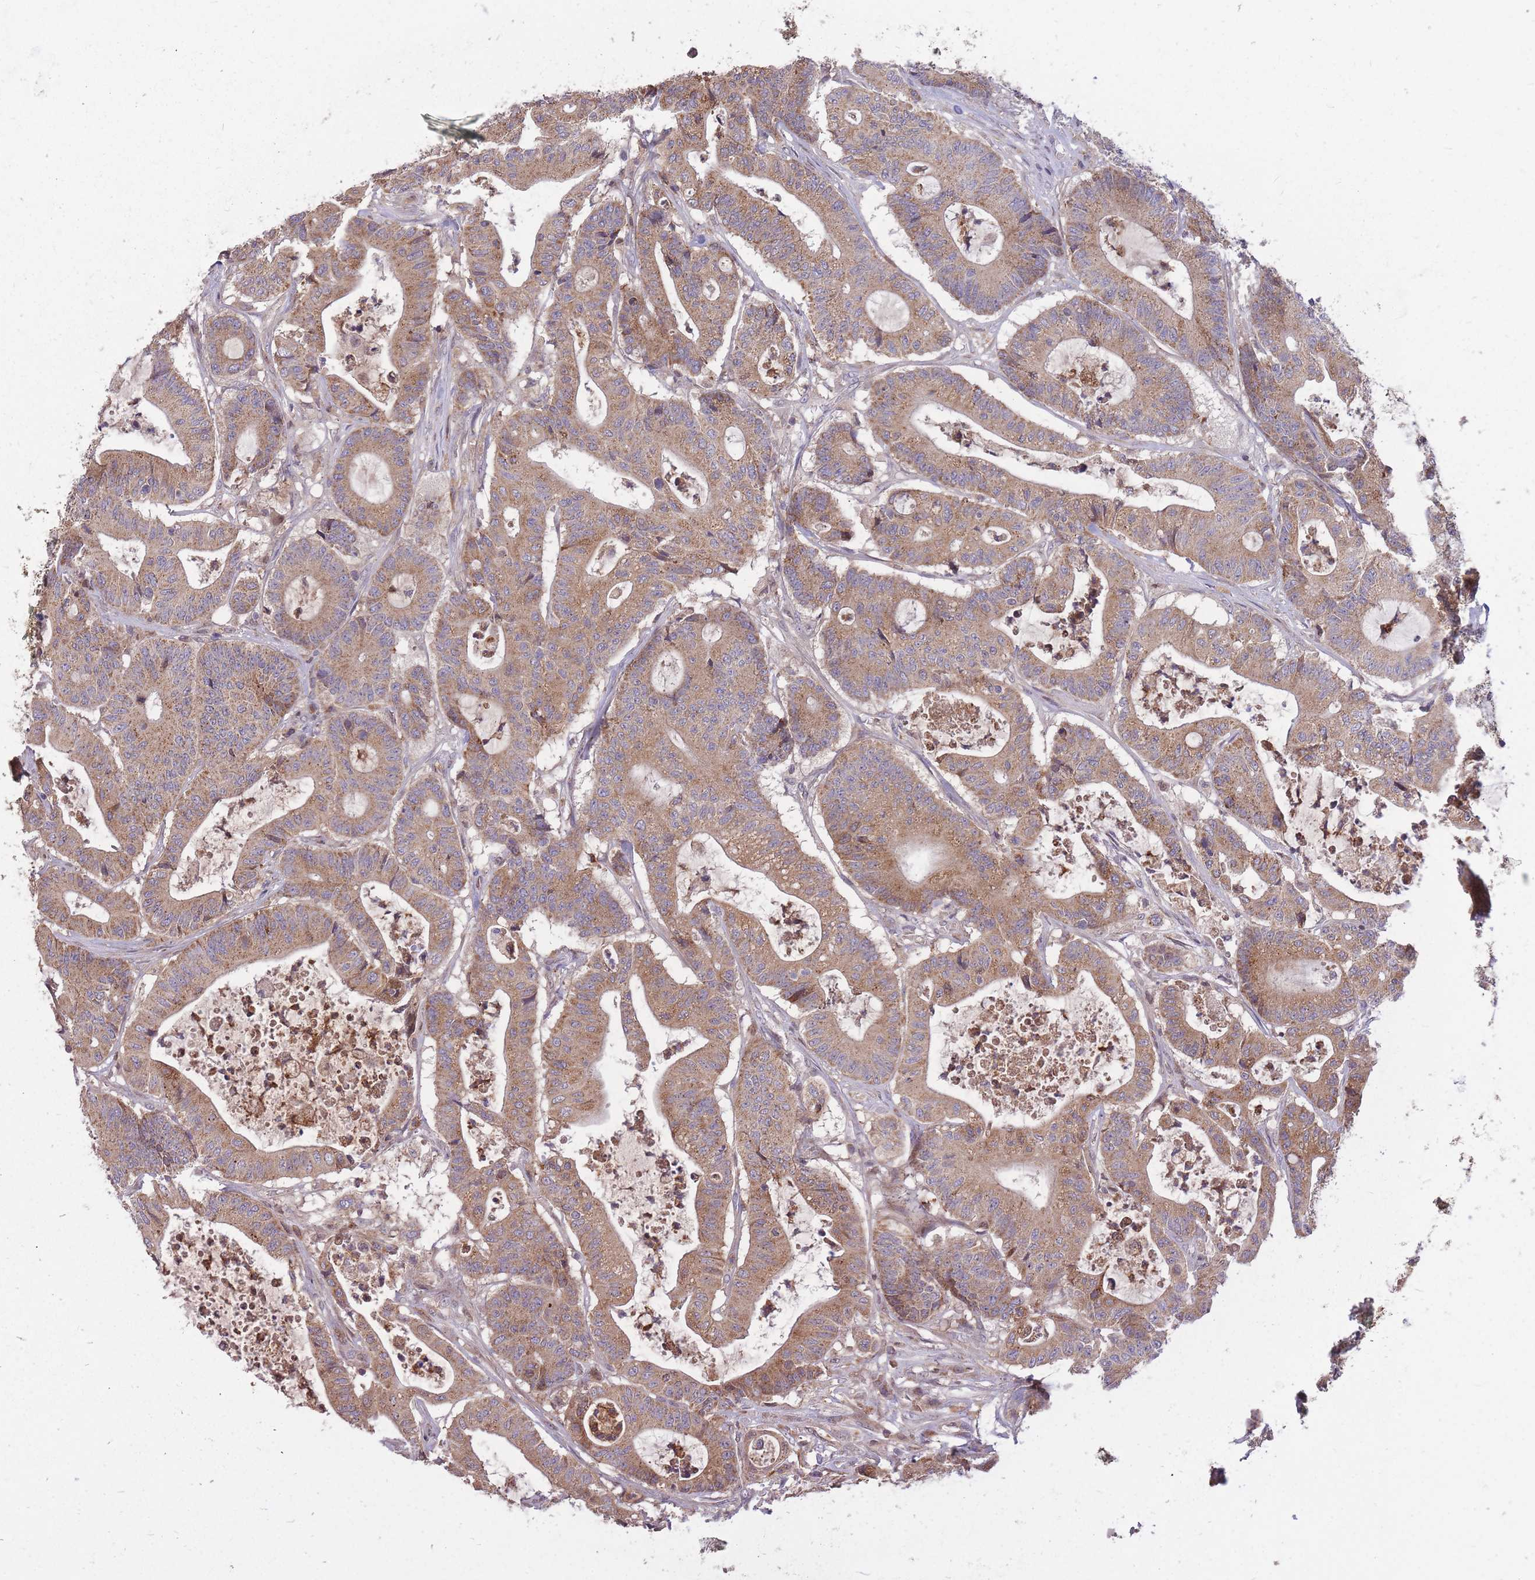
{"staining": {"intensity": "moderate", "quantity": ">75%", "location": "cytoplasmic/membranous"}, "tissue": "colorectal cancer", "cell_type": "Tumor cells", "image_type": "cancer", "snomed": [{"axis": "morphology", "description": "Adenocarcinoma, NOS"}, {"axis": "topography", "description": "Colon"}], "caption": "Adenocarcinoma (colorectal) stained with a protein marker shows moderate staining in tumor cells.", "gene": "IGF2BP2", "patient": {"sex": "female", "age": 84}}